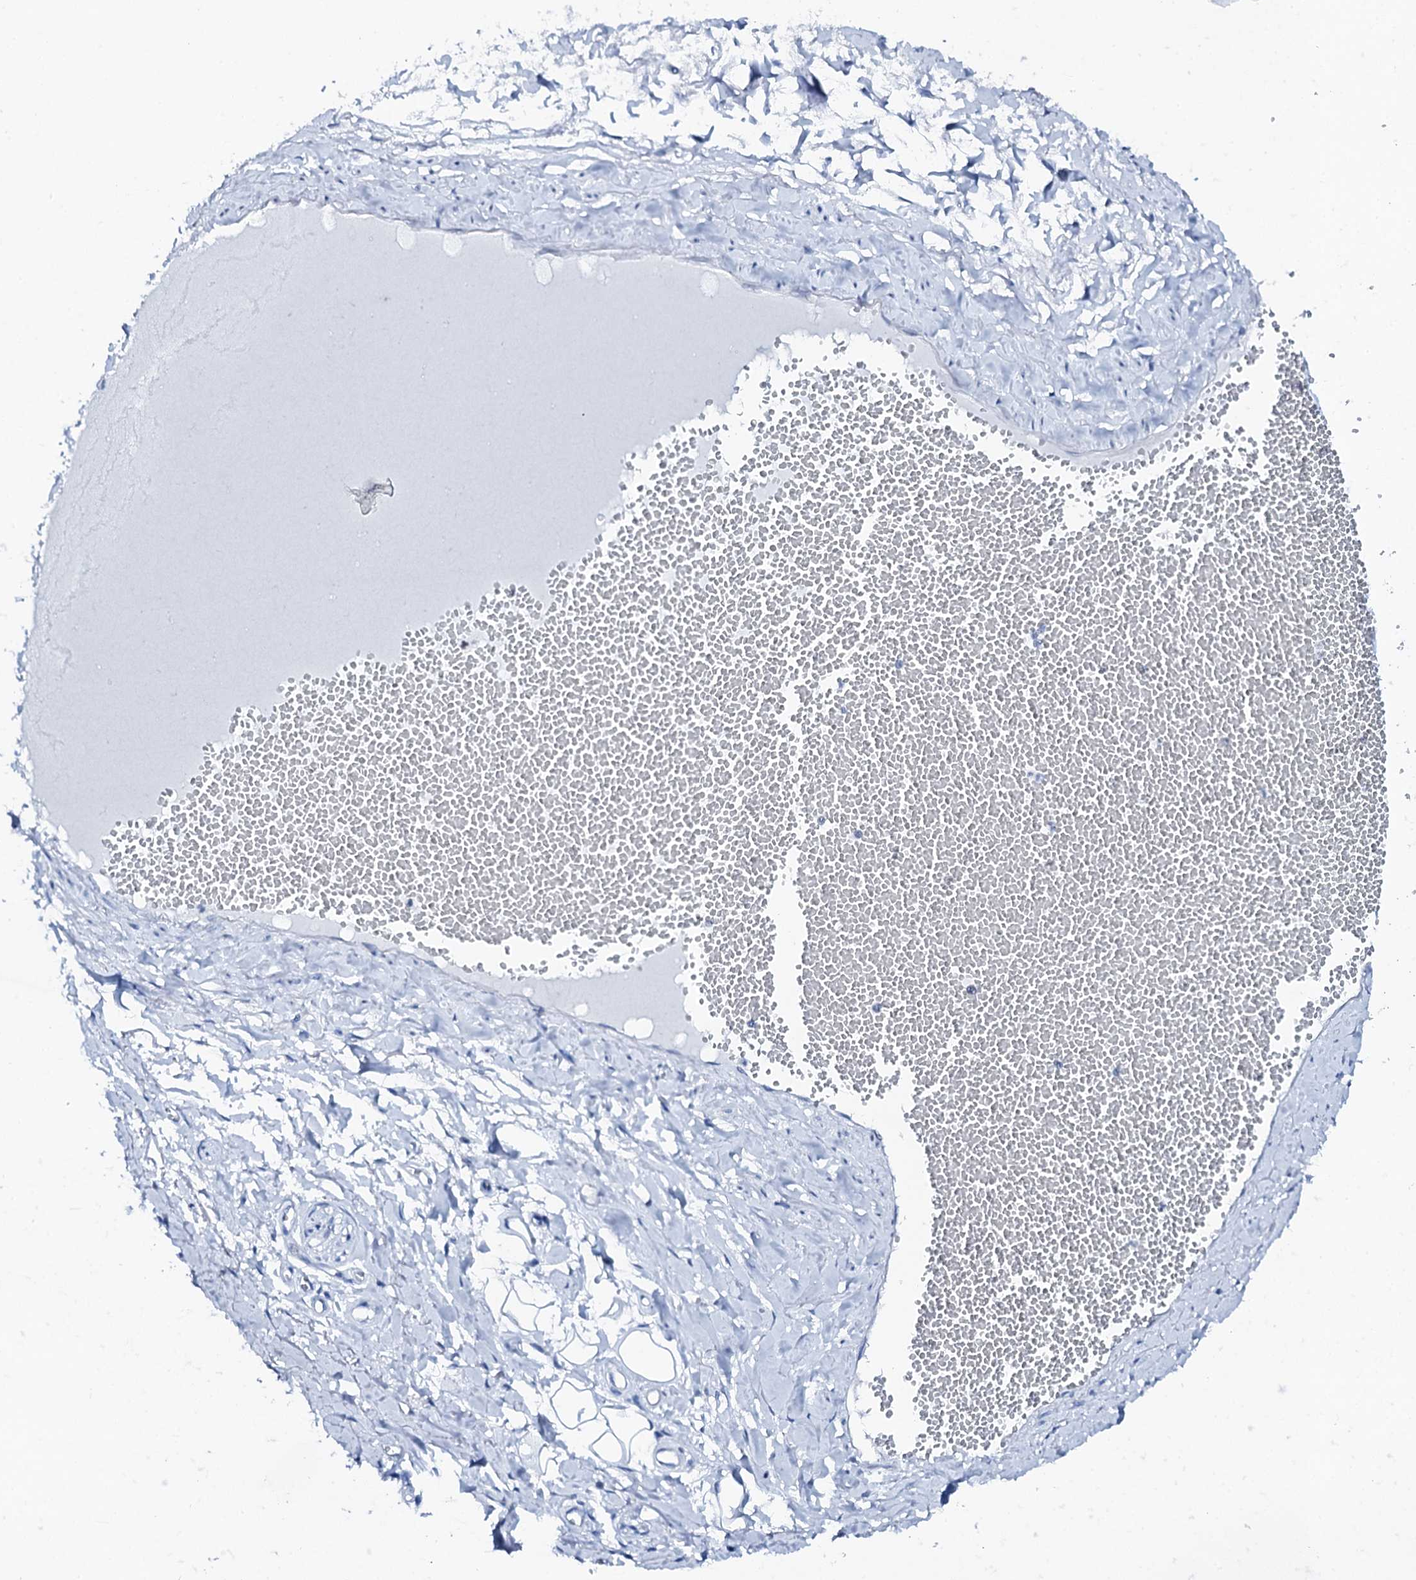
{"staining": {"intensity": "negative", "quantity": "none", "location": "none"}, "tissue": "adipose tissue", "cell_type": "Adipocytes", "image_type": "normal", "snomed": [{"axis": "morphology", "description": "Normal tissue, NOS"}, {"axis": "morphology", "description": "Inflammation, NOS"}, {"axis": "topography", "description": "Salivary gland"}, {"axis": "topography", "description": "Peripheral nerve tissue"}], "caption": "DAB (3,3'-diaminobenzidine) immunohistochemical staining of benign adipose tissue displays no significant staining in adipocytes. (Brightfield microscopy of DAB (3,3'-diaminobenzidine) immunohistochemistry (IHC) at high magnification).", "gene": "PTH", "patient": {"sex": "female", "age": 75}}